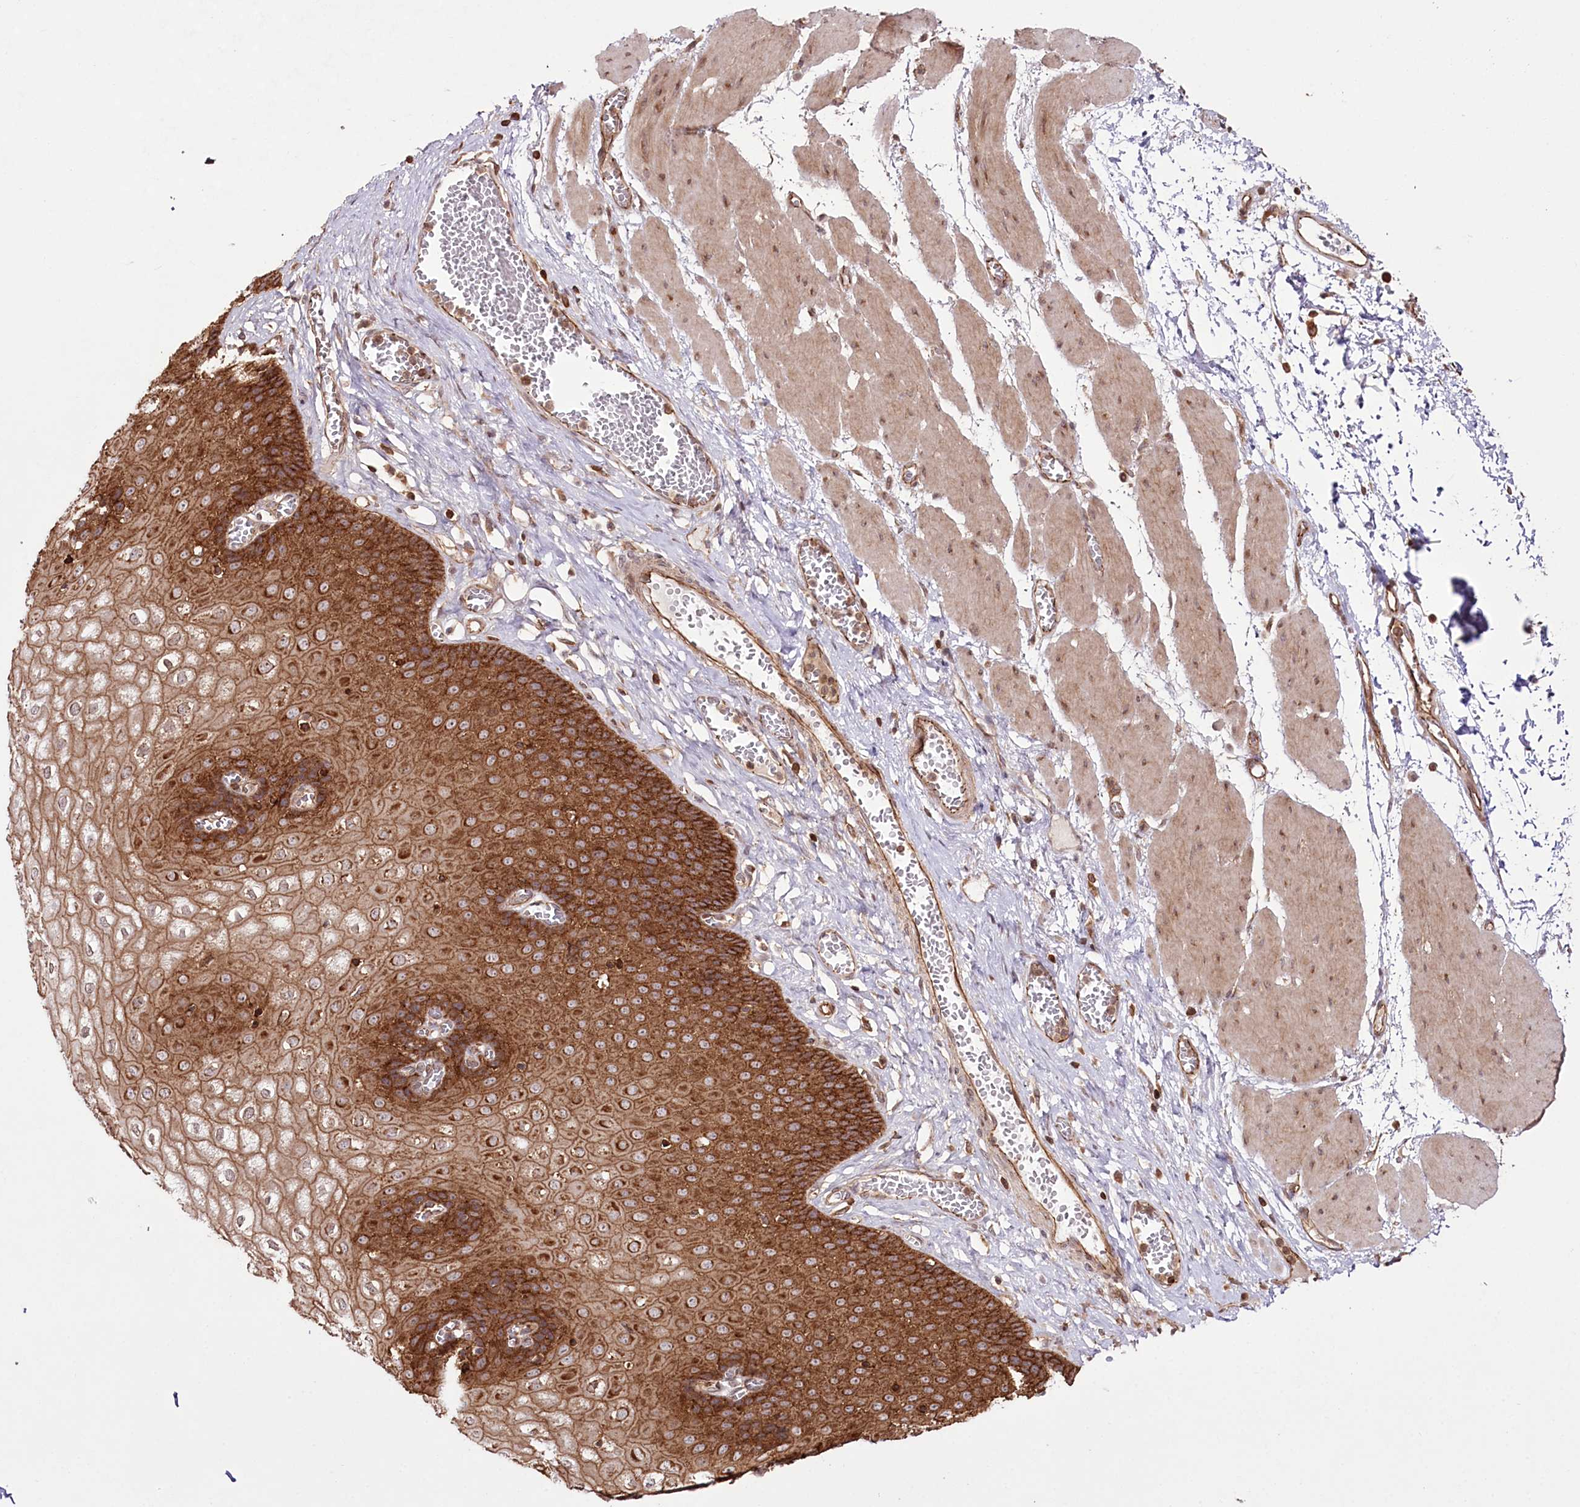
{"staining": {"intensity": "strong", "quantity": ">75%", "location": "cytoplasmic/membranous"}, "tissue": "esophagus", "cell_type": "Squamous epithelial cells", "image_type": "normal", "snomed": [{"axis": "morphology", "description": "Normal tissue, NOS"}, {"axis": "topography", "description": "Esophagus"}], "caption": "Protein expression analysis of normal esophagus displays strong cytoplasmic/membranous expression in approximately >75% of squamous epithelial cells. (Brightfield microscopy of DAB IHC at high magnification).", "gene": "DHX29", "patient": {"sex": "male", "age": 60}}